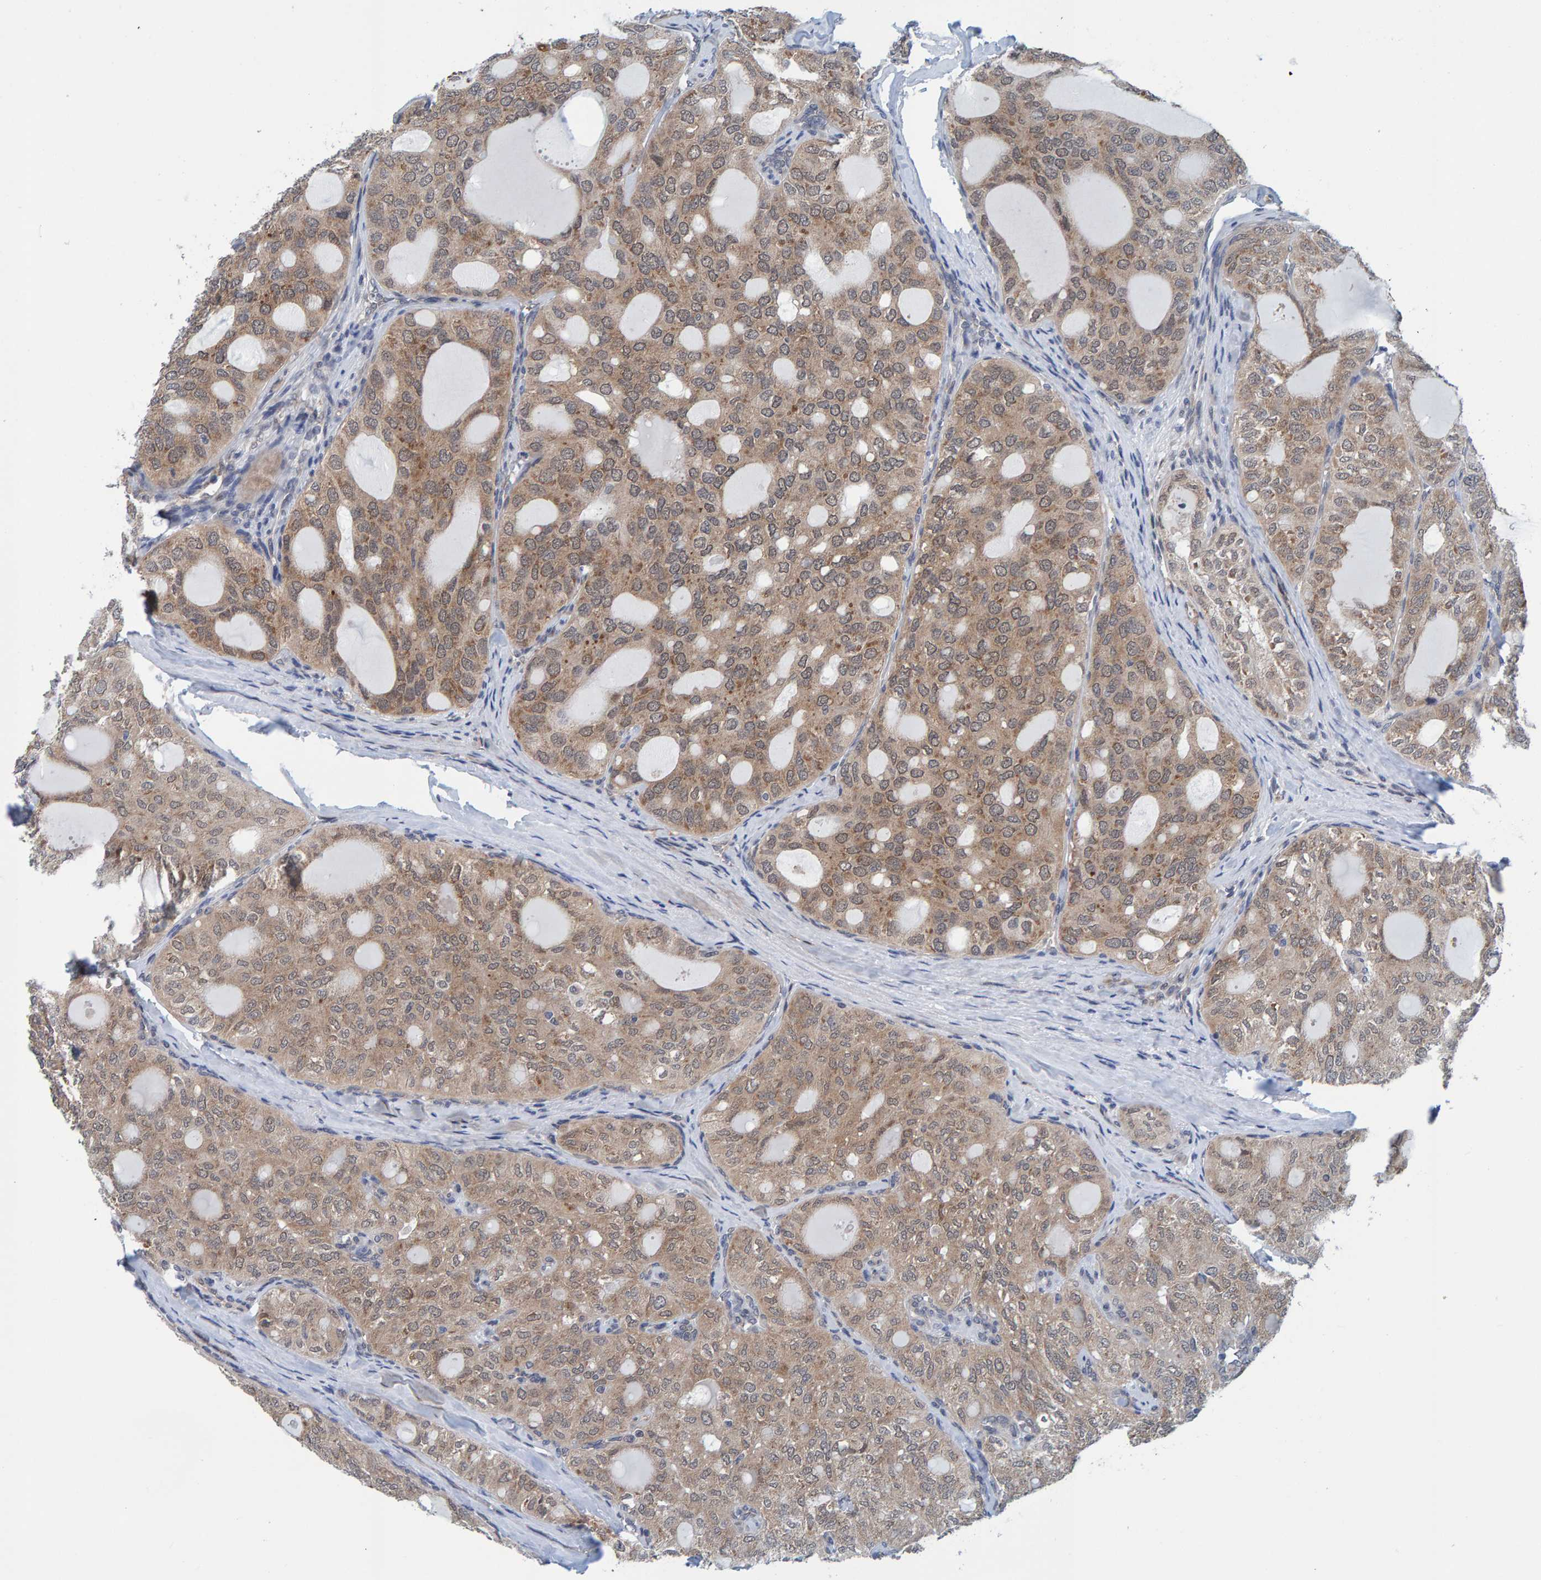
{"staining": {"intensity": "moderate", "quantity": ">75%", "location": "cytoplasmic/membranous"}, "tissue": "thyroid cancer", "cell_type": "Tumor cells", "image_type": "cancer", "snomed": [{"axis": "morphology", "description": "Follicular adenoma carcinoma, NOS"}, {"axis": "topography", "description": "Thyroid gland"}], "caption": "Immunohistochemistry (IHC) (DAB) staining of follicular adenoma carcinoma (thyroid) demonstrates moderate cytoplasmic/membranous protein positivity in approximately >75% of tumor cells.", "gene": "SCRN2", "patient": {"sex": "male", "age": 75}}